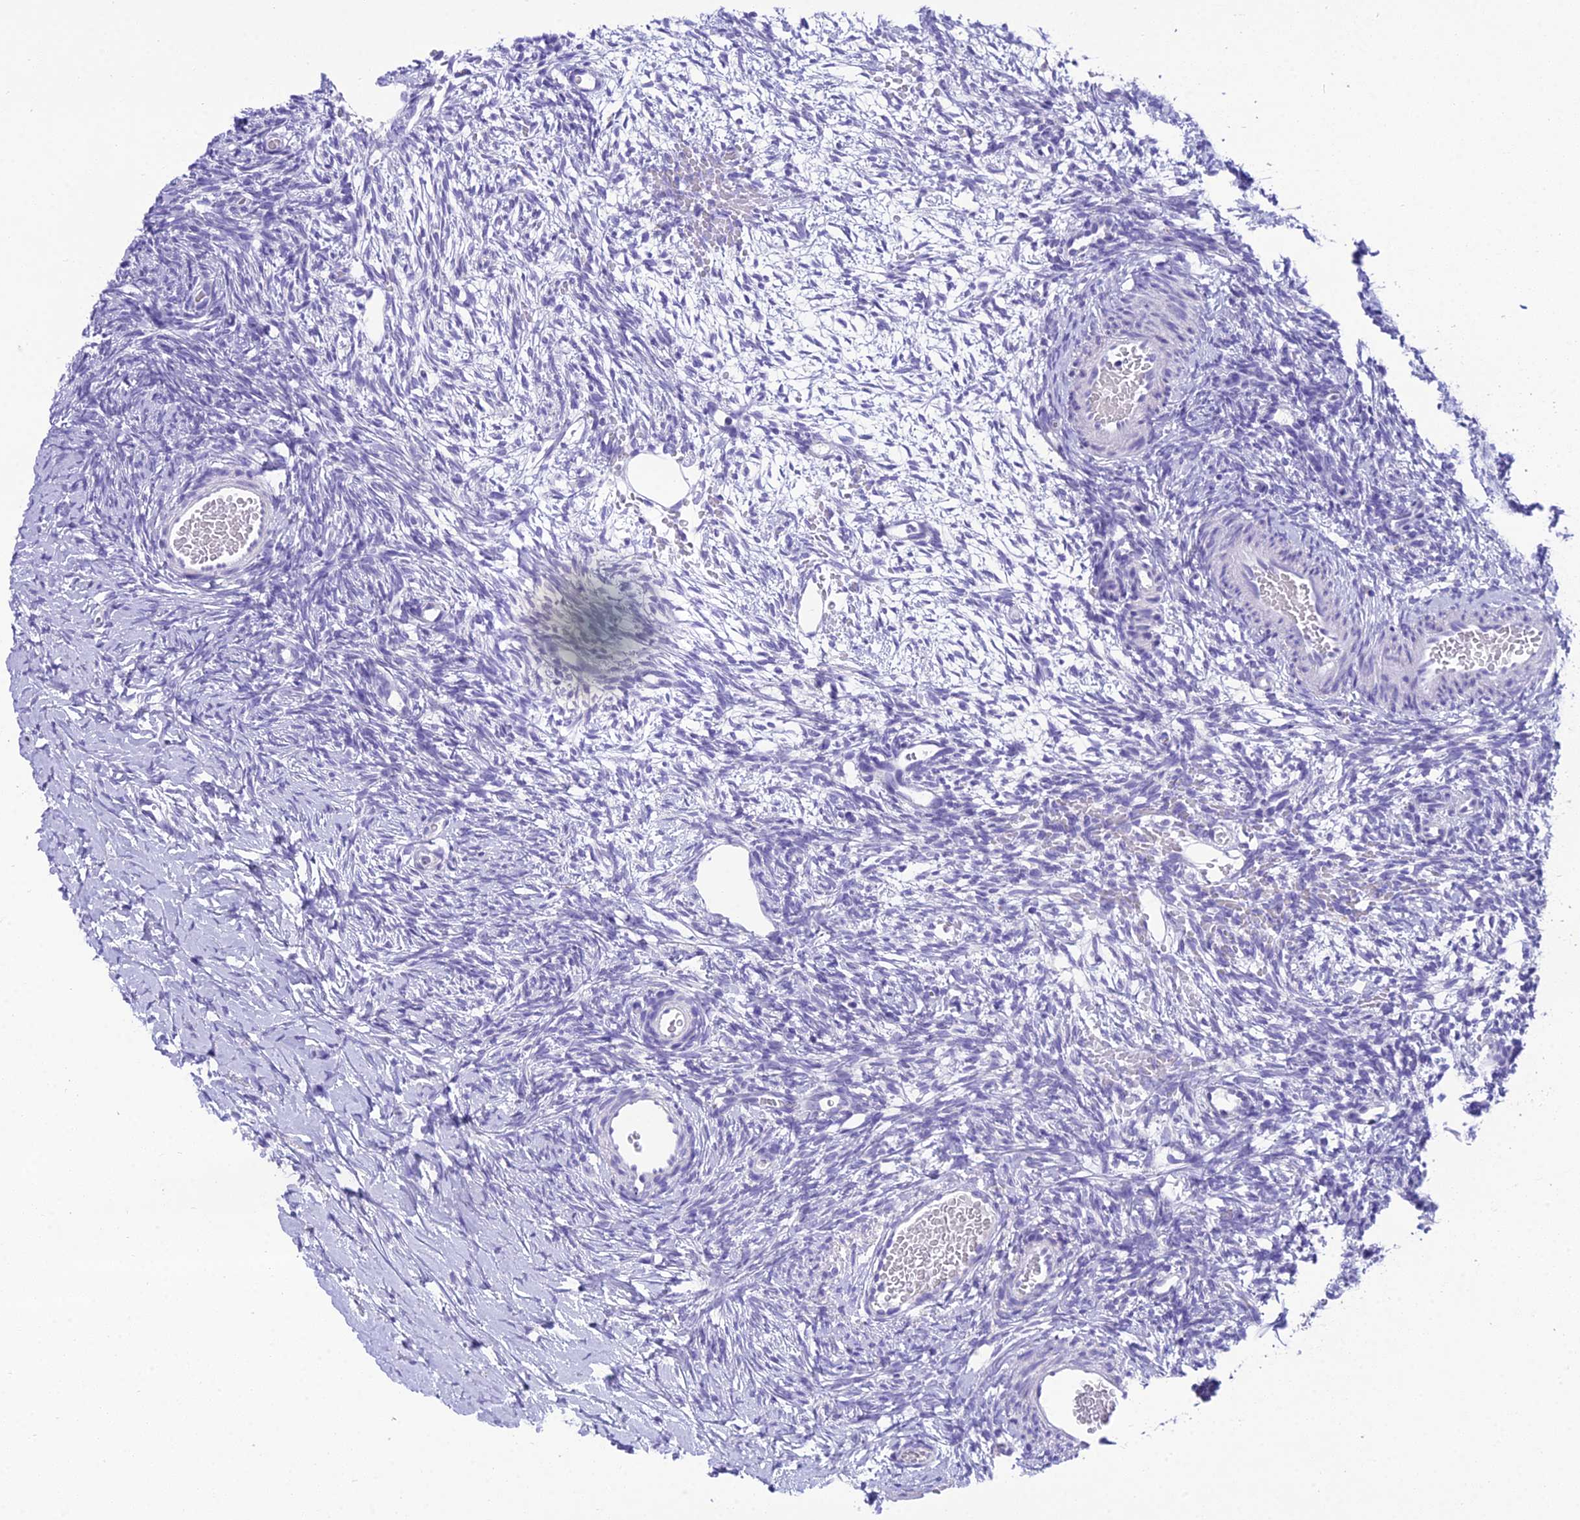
{"staining": {"intensity": "negative", "quantity": "none", "location": "none"}, "tissue": "ovary", "cell_type": "Follicle cells", "image_type": "normal", "snomed": [{"axis": "morphology", "description": "Normal tissue, NOS"}, {"axis": "topography", "description": "Ovary"}], "caption": "This is an immunohistochemistry micrograph of benign ovary. There is no positivity in follicle cells.", "gene": "MIIP", "patient": {"sex": "female", "age": 39}}